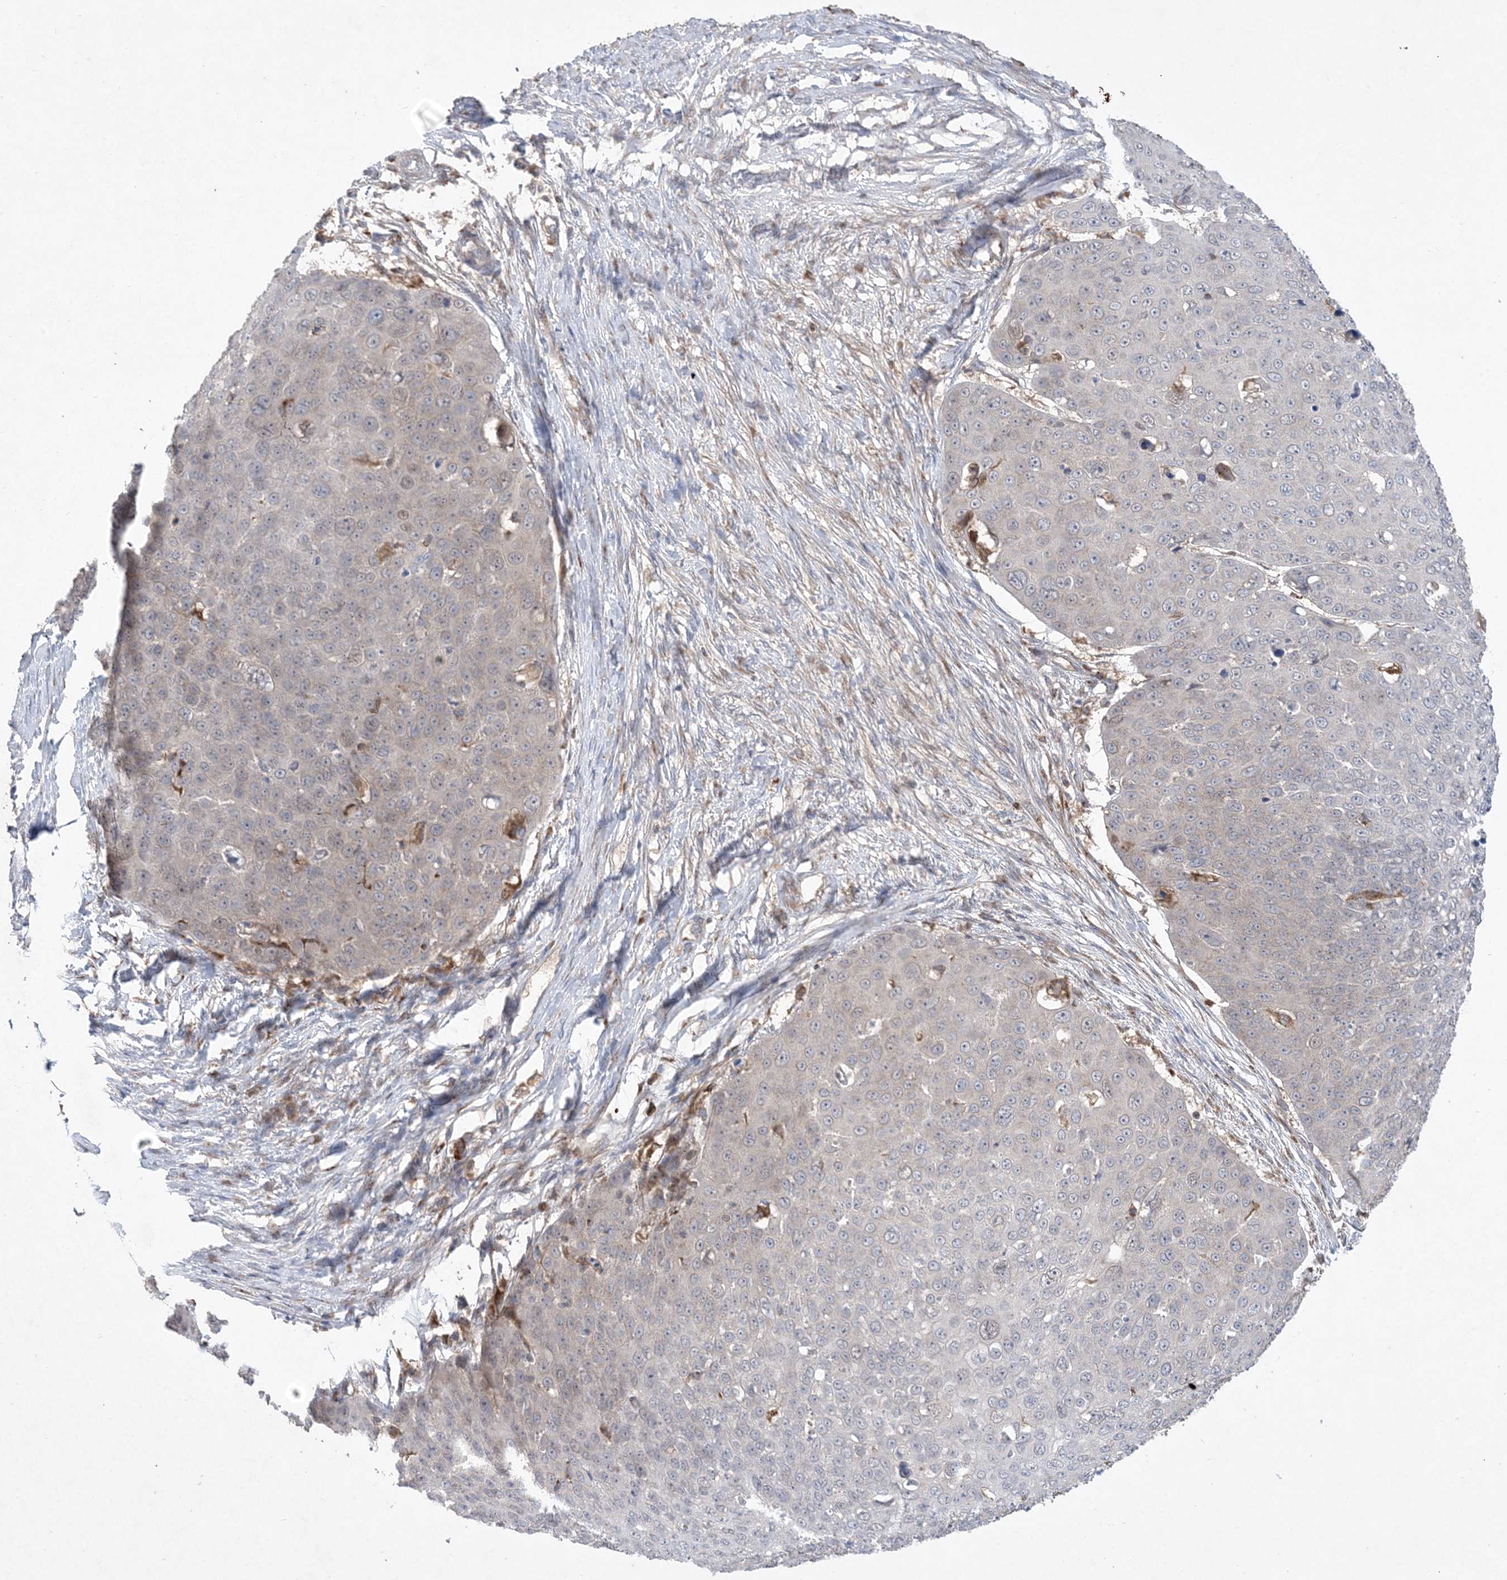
{"staining": {"intensity": "negative", "quantity": "none", "location": "none"}, "tissue": "skin cancer", "cell_type": "Tumor cells", "image_type": "cancer", "snomed": [{"axis": "morphology", "description": "Squamous cell carcinoma, NOS"}, {"axis": "topography", "description": "Skin"}], "caption": "IHC histopathology image of neoplastic tissue: human squamous cell carcinoma (skin) stained with DAB (3,3'-diaminobenzidine) demonstrates no significant protein staining in tumor cells.", "gene": "MASP2", "patient": {"sex": "male", "age": 71}}